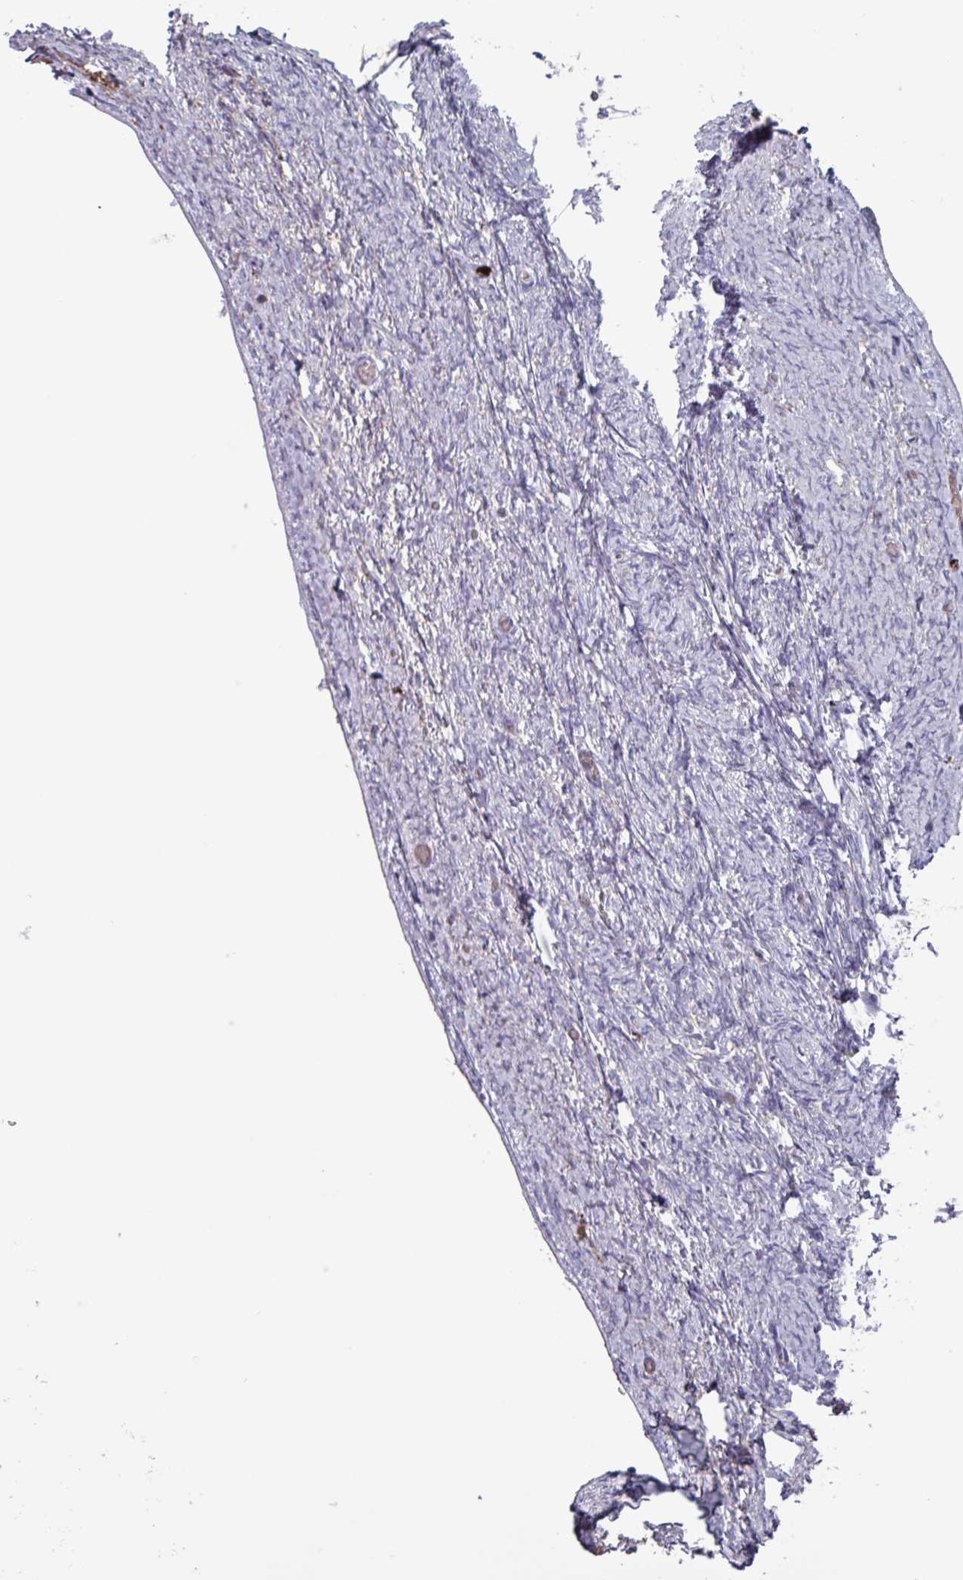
{"staining": {"intensity": "negative", "quantity": "none", "location": "none"}, "tissue": "ovary", "cell_type": "Ovarian stroma cells", "image_type": "normal", "snomed": [{"axis": "morphology", "description": "Normal tissue, NOS"}, {"axis": "topography", "description": "Ovary"}], "caption": "The micrograph displays no staining of ovarian stroma cells in normal ovary. Nuclei are stained in blue.", "gene": "UQCC2", "patient": {"sex": "female", "age": 44}}